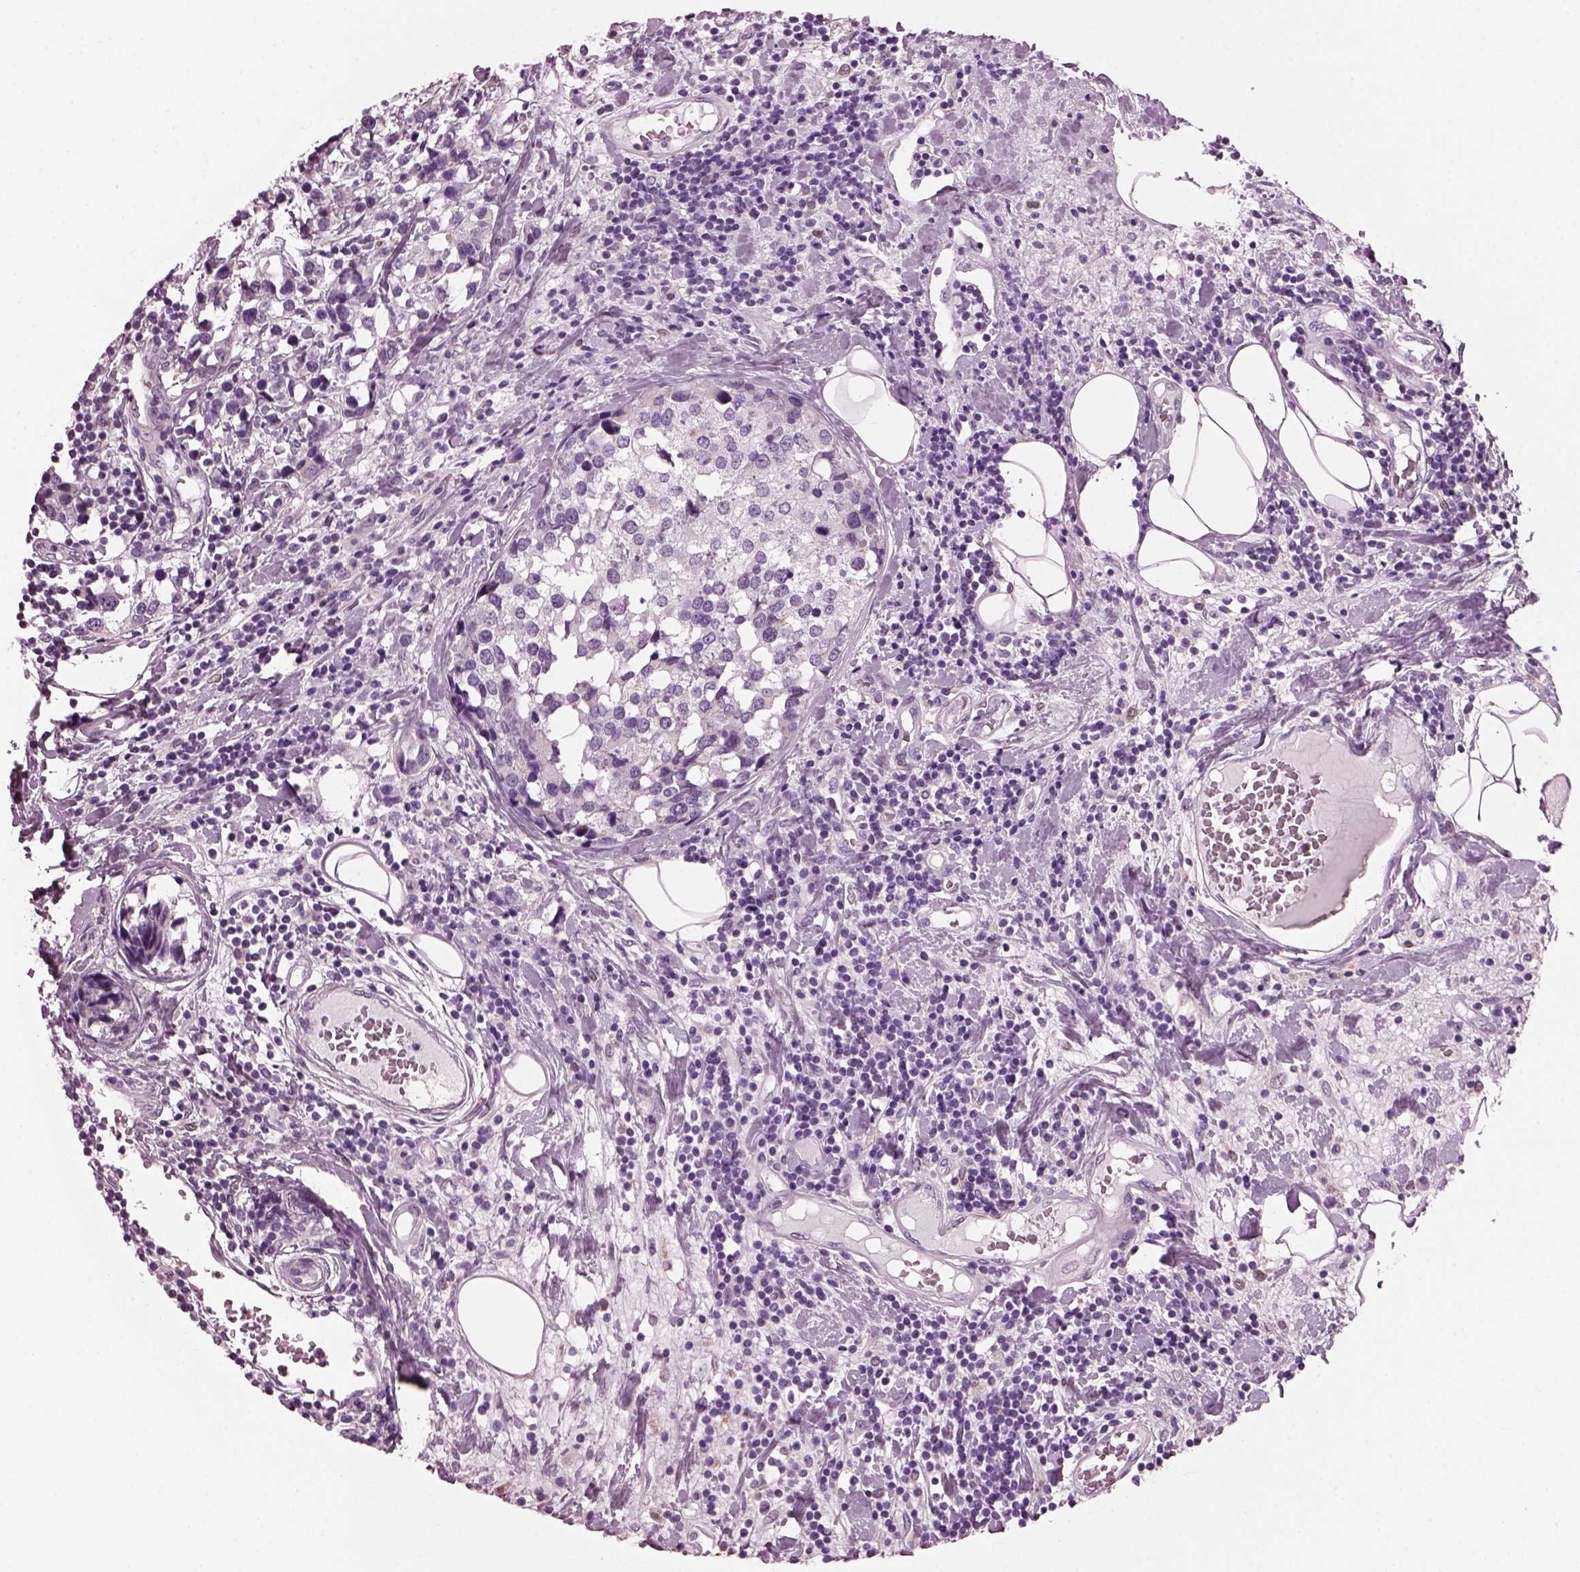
{"staining": {"intensity": "negative", "quantity": "none", "location": "none"}, "tissue": "breast cancer", "cell_type": "Tumor cells", "image_type": "cancer", "snomed": [{"axis": "morphology", "description": "Lobular carcinoma"}, {"axis": "topography", "description": "Breast"}], "caption": "This is an immunohistochemistry histopathology image of lobular carcinoma (breast). There is no positivity in tumor cells.", "gene": "PRR9", "patient": {"sex": "female", "age": 59}}